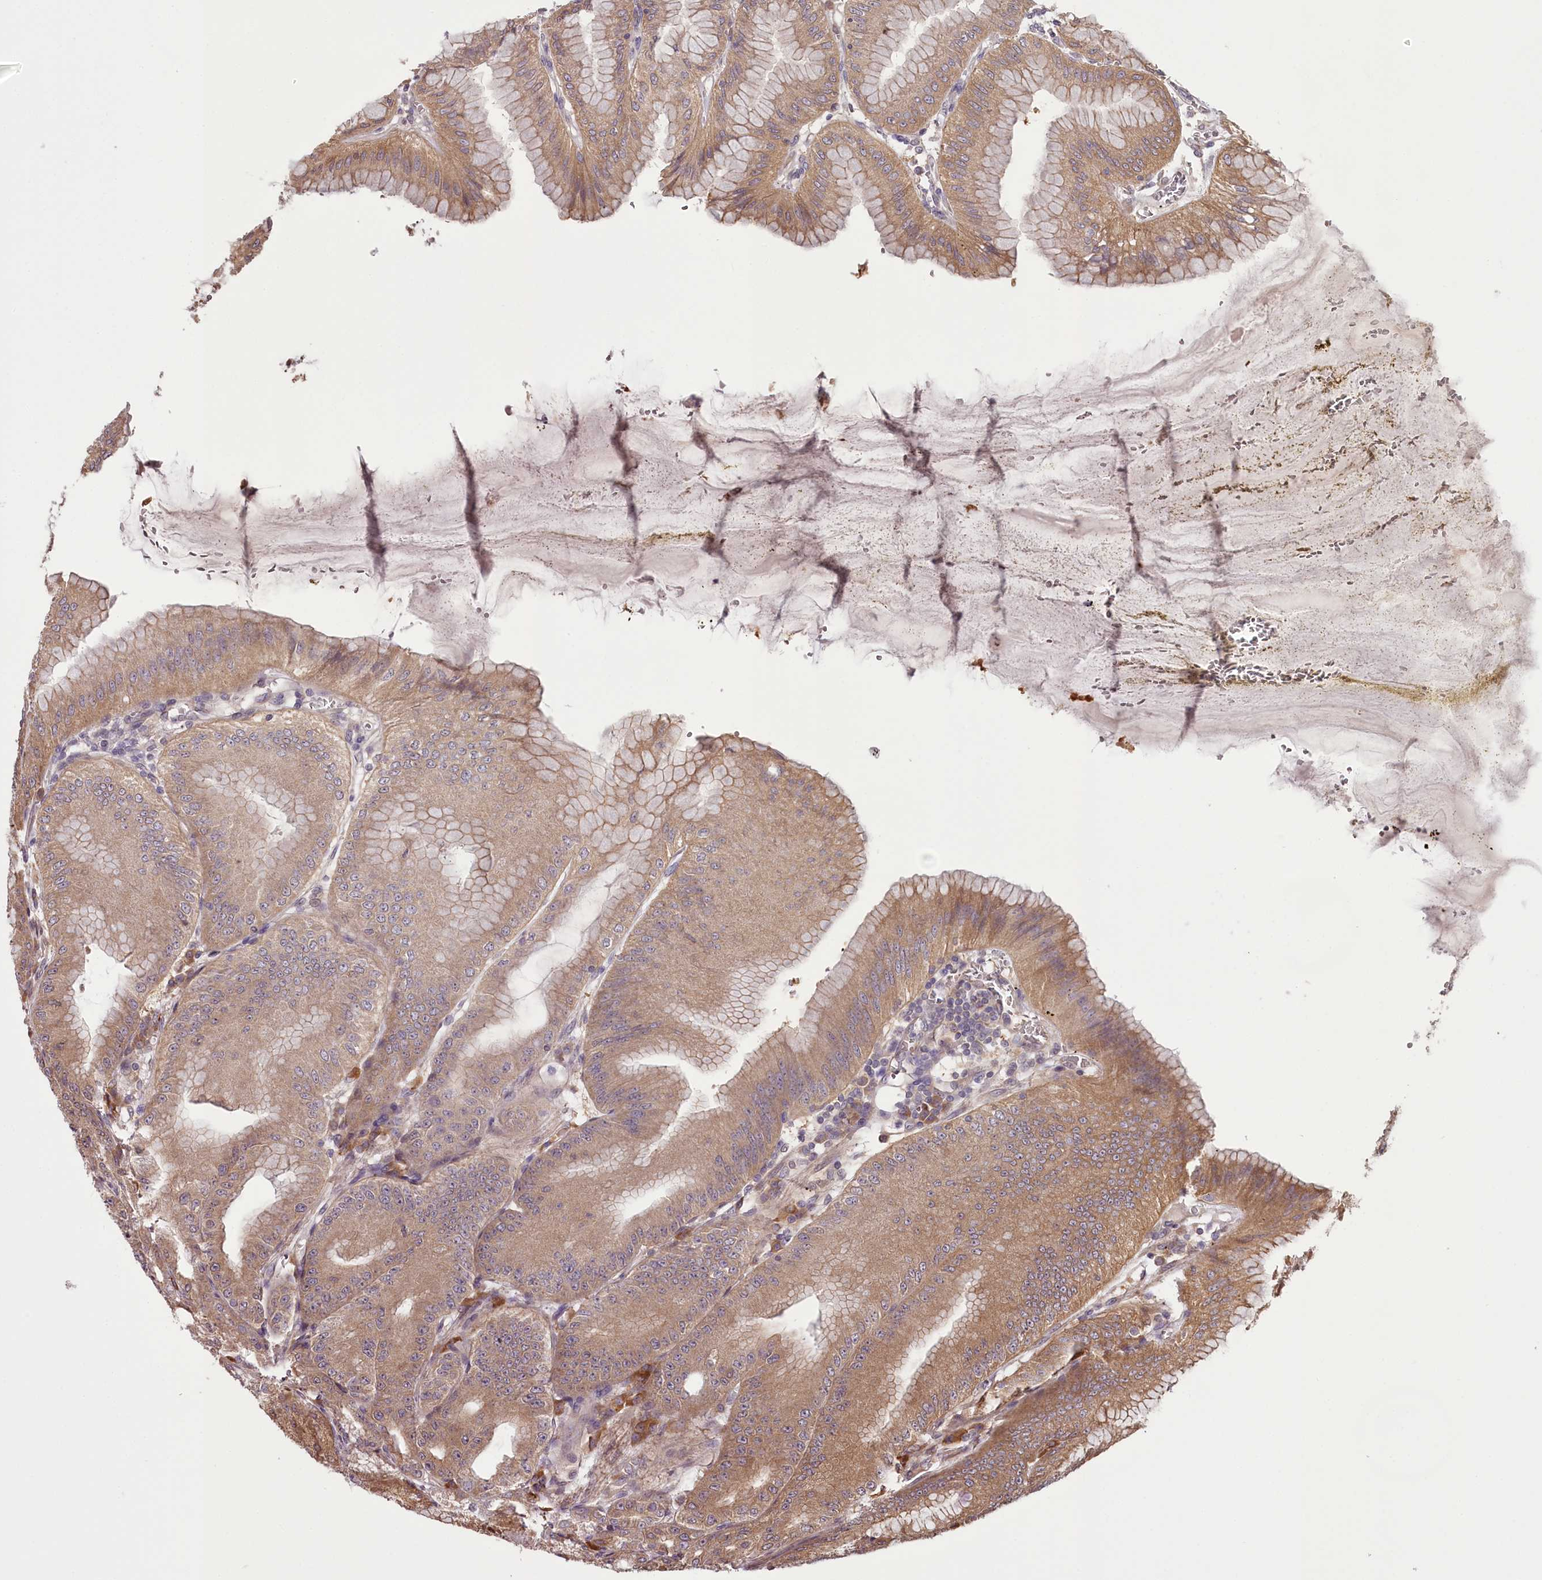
{"staining": {"intensity": "moderate", "quantity": ">75%", "location": "cytoplasmic/membranous"}, "tissue": "stomach", "cell_type": "Glandular cells", "image_type": "normal", "snomed": [{"axis": "morphology", "description": "Normal tissue, NOS"}, {"axis": "topography", "description": "Stomach, lower"}], "caption": "Immunohistochemical staining of normal human stomach reveals medium levels of moderate cytoplasmic/membranous positivity in about >75% of glandular cells.", "gene": "TARS1", "patient": {"sex": "male", "age": 71}}